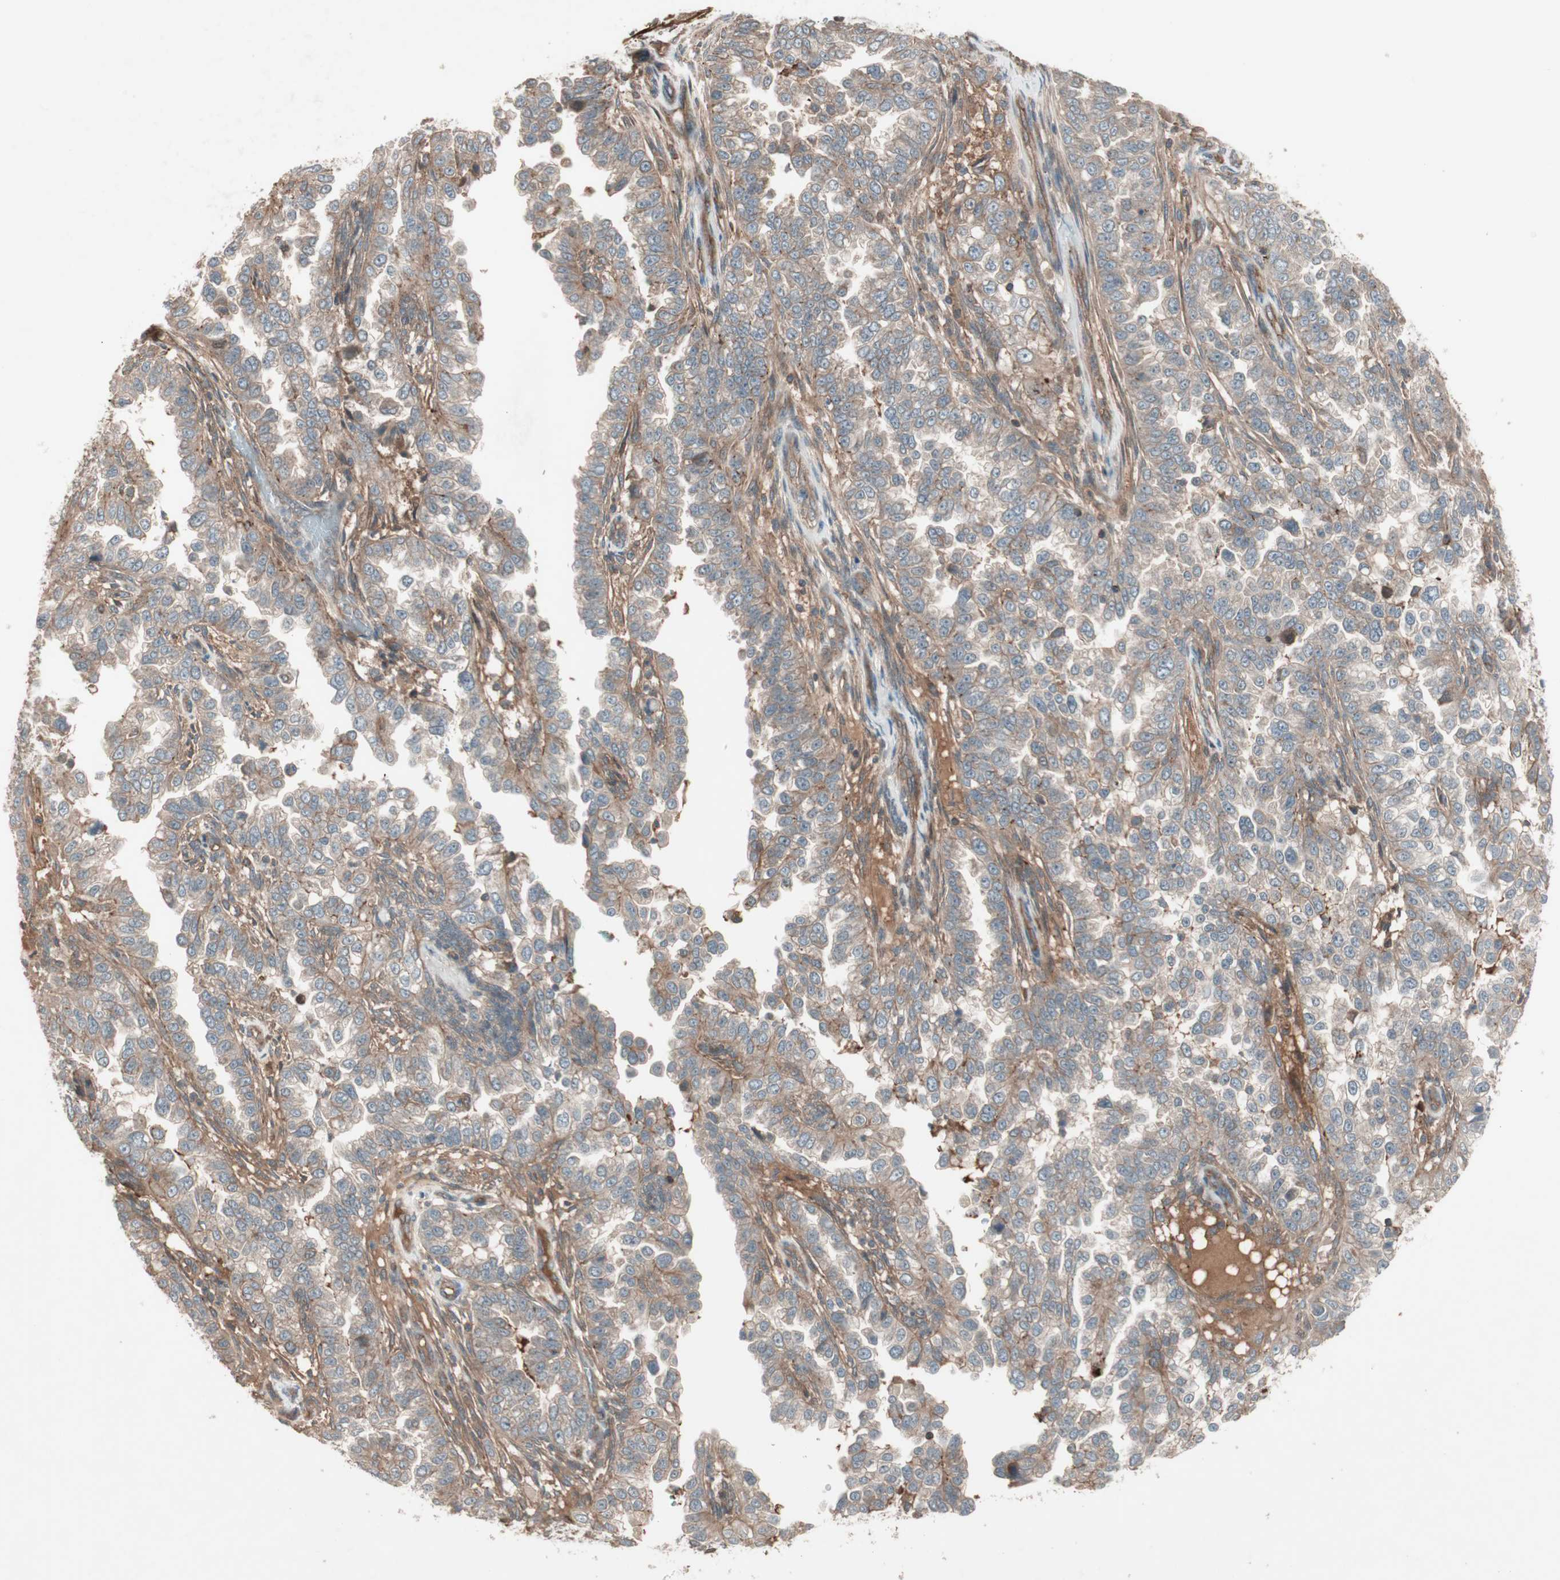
{"staining": {"intensity": "moderate", "quantity": "25%-75%", "location": "cytoplasmic/membranous"}, "tissue": "endometrial cancer", "cell_type": "Tumor cells", "image_type": "cancer", "snomed": [{"axis": "morphology", "description": "Adenocarcinoma, NOS"}, {"axis": "topography", "description": "Endometrium"}], "caption": "Human endometrial cancer (adenocarcinoma) stained with a brown dye exhibits moderate cytoplasmic/membranous positive staining in approximately 25%-75% of tumor cells.", "gene": "TFPI", "patient": {"sex": "female", "age": 85}}